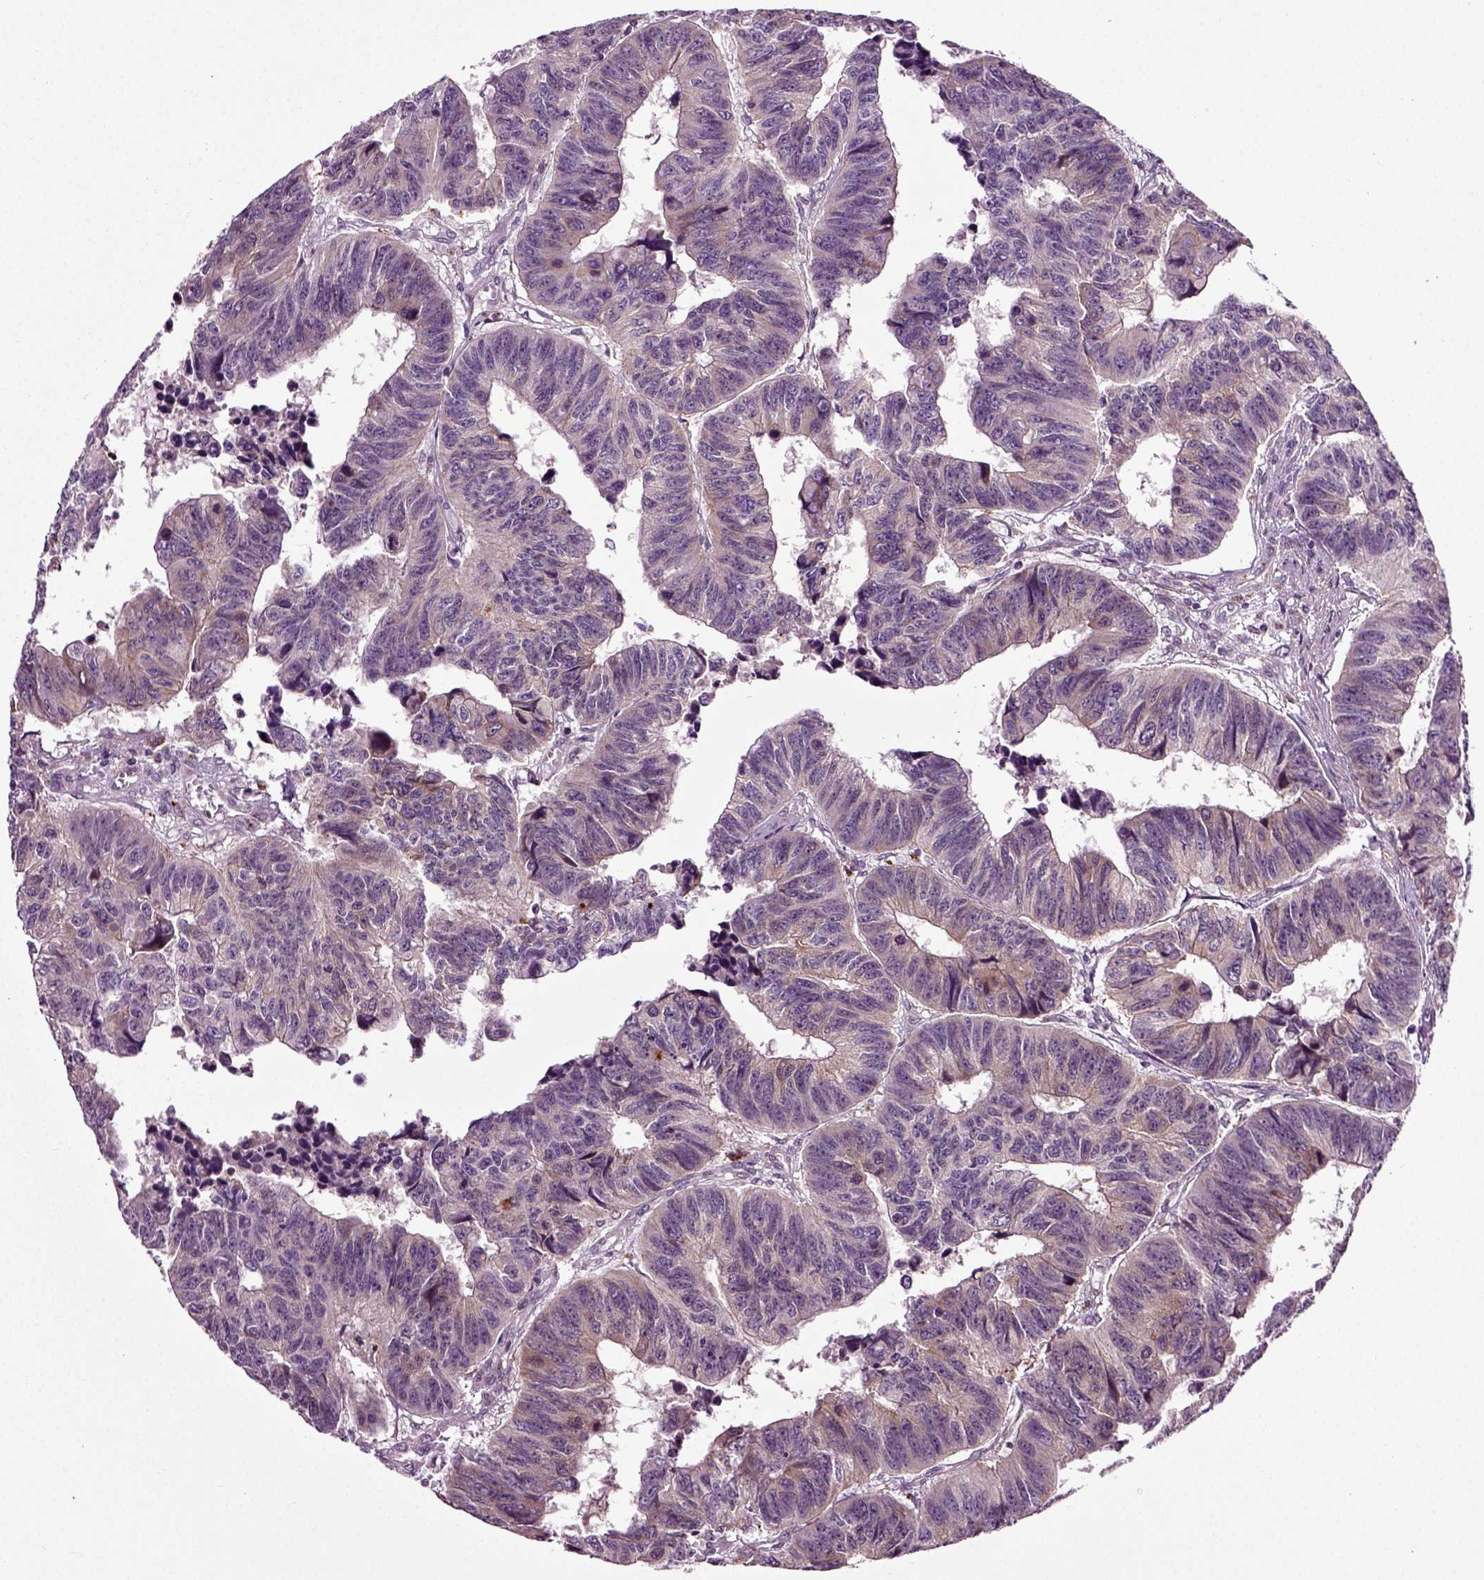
{"staining": {"intensity": "moderate", "quantity": "<25%", "location": "cytoplasmic/membranous"}, "tissue": "colorectal cancer", "cell_type": "Tumor cells", "image_type": "cancer", "snomed": [{"axis": "morphology", "description": "Adenocarcinoma, NOS"}, {"axis": "topography", "description": "Rectum"}], "caption": "Protein expression analysis of human colorectal cancer (adenocarcinoma) reveals moderate cytoplasmic/membranous expression in about <25% of tumor cells.", "gene": "KNSTRN", "patient": {"sex": "female", "age": 85}}